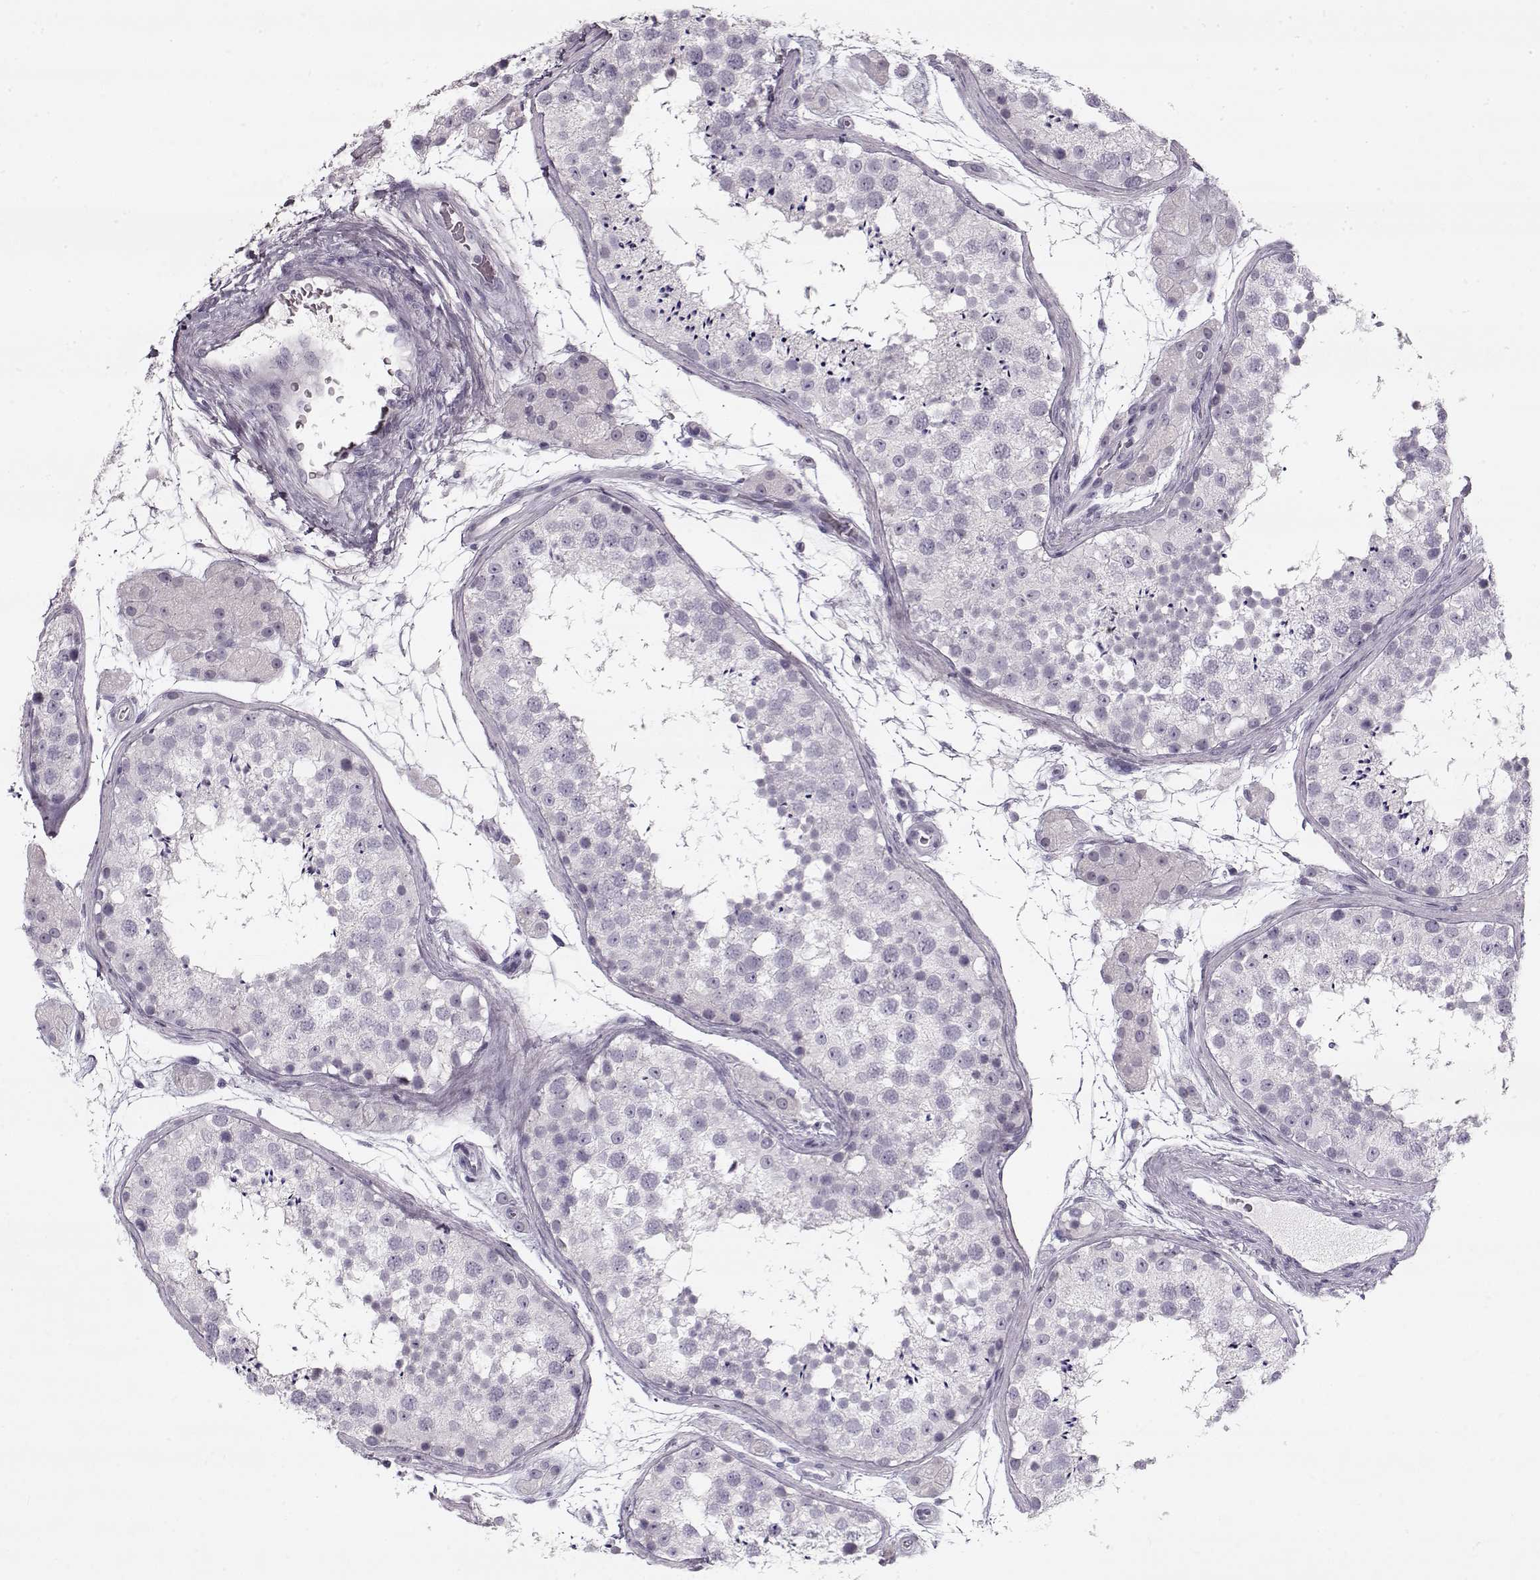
{"staining": {"intensity": "negative", "quantity": "none", "location": "none"}, "tissue": "testis", "cell_type": "Cells in seminiferous ducts", "image_type": "normal", "snomed": [{"axis": "morphology", "description": "Normal tissue, NOS"}, {"axis": "topography", "description": "Testis"}], "caption": "Photomicrograph shows no significant protein expression in cells in seminiferous ducts of benign testis.", "gene": "PNMT", "patient": {"sex": "male", "age": 41}}